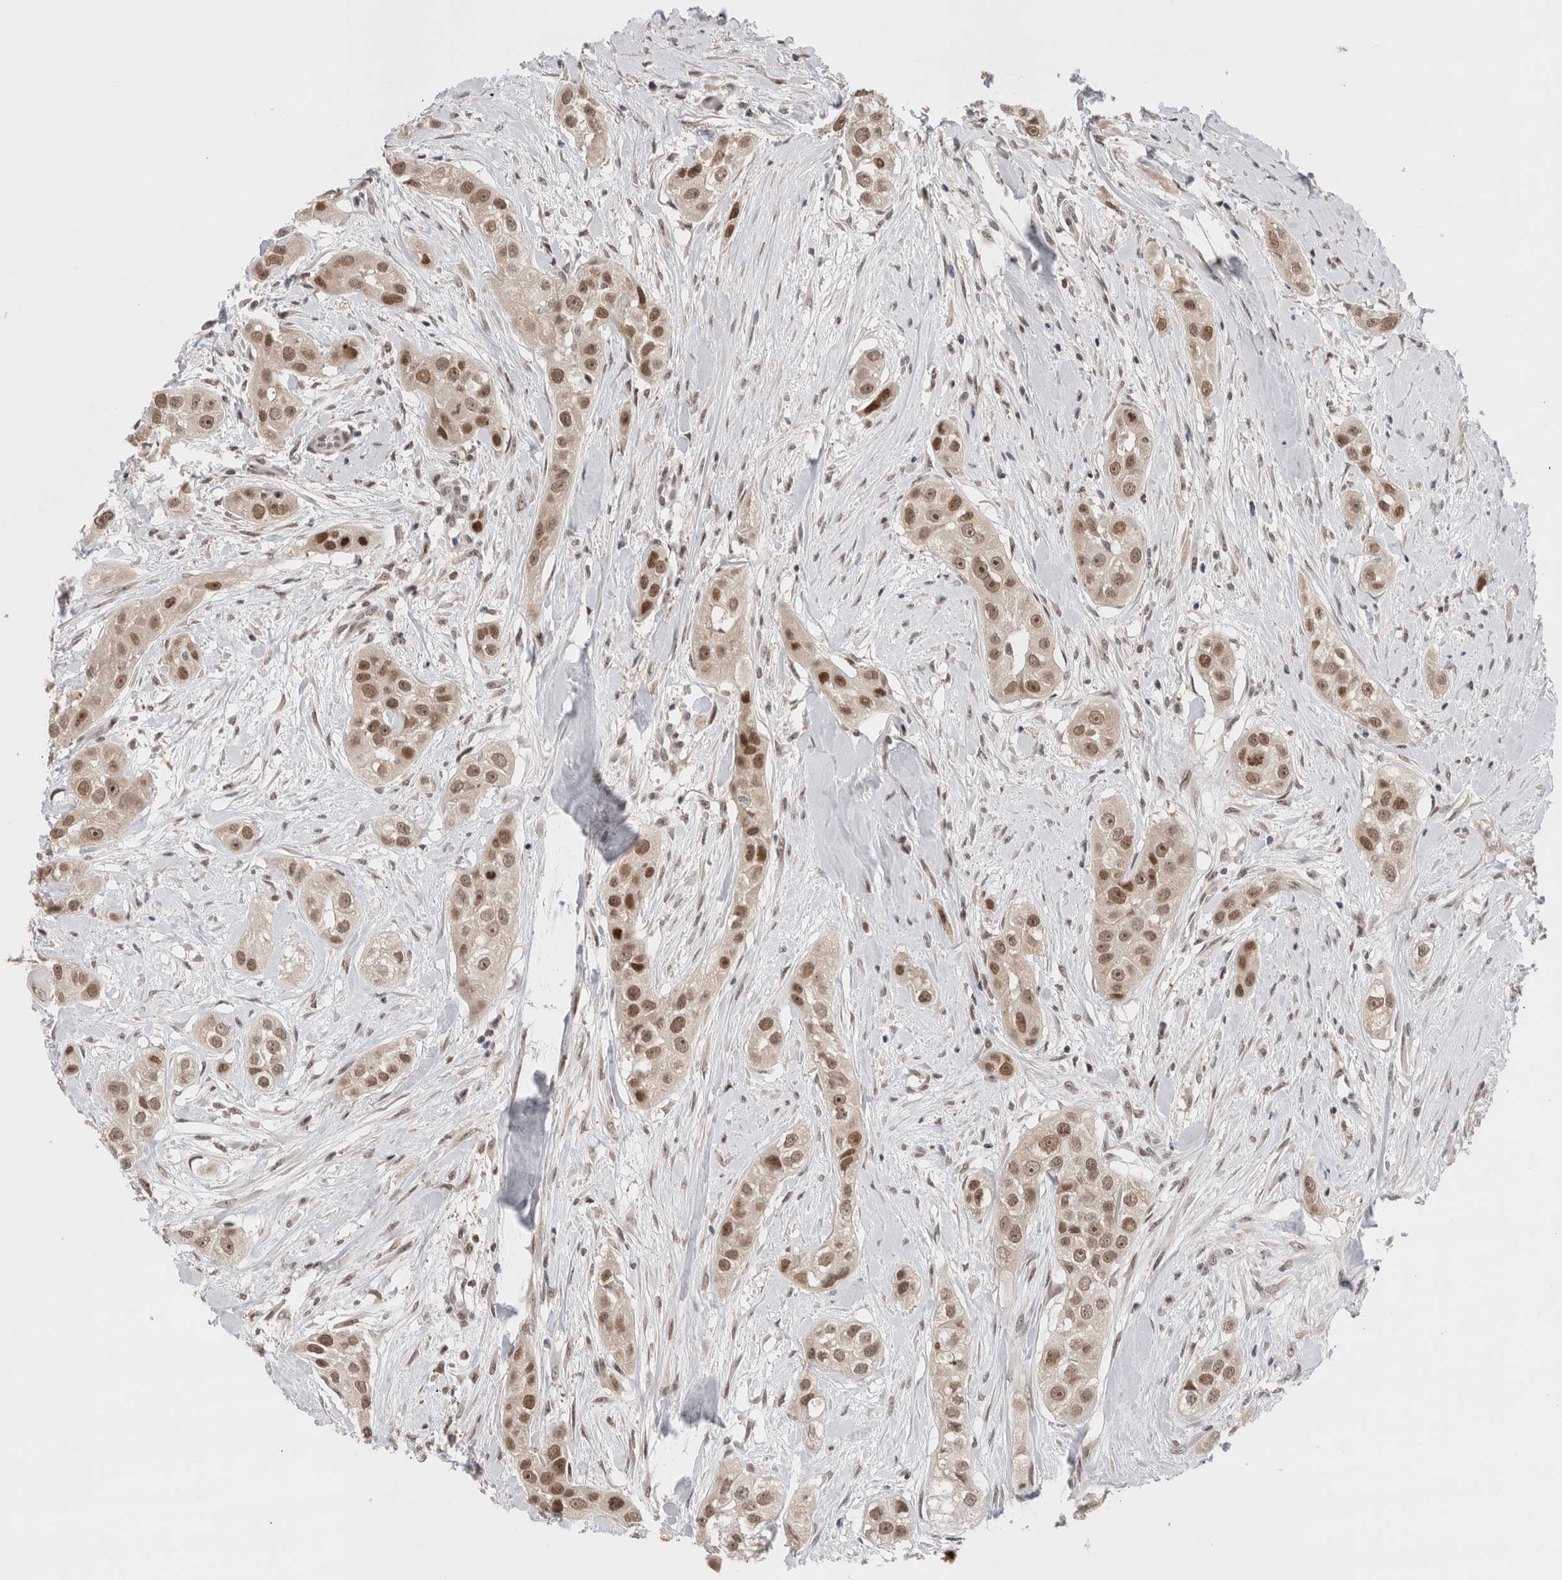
{"staining": {"intensity": "moderate", "quantity": ">75%", "location": "nuclear"}, "tissue": "head and neck cancer", "cell_type": "Tumor cells", "image_type": "cancer", "snomed": [{"axis": "morphology", "description": "Normal tissue, NOS"}, {"axis": "morphology", "description": "Squamous cell carcinoma, NOS"}, {"axis": "topography", "description": "Skeletal muscle"}, {"axis": "topography", "description": "Head-Neck"}], "caption": "Moderate nuclear positivity for a protein is seen in approximately >75% of tumor cells of head and neck cancer (squamous cell carcinoma) using immunohistochemistry.", "gene": "ZNF521", "patient": {"sex": "male", "age": 51}}